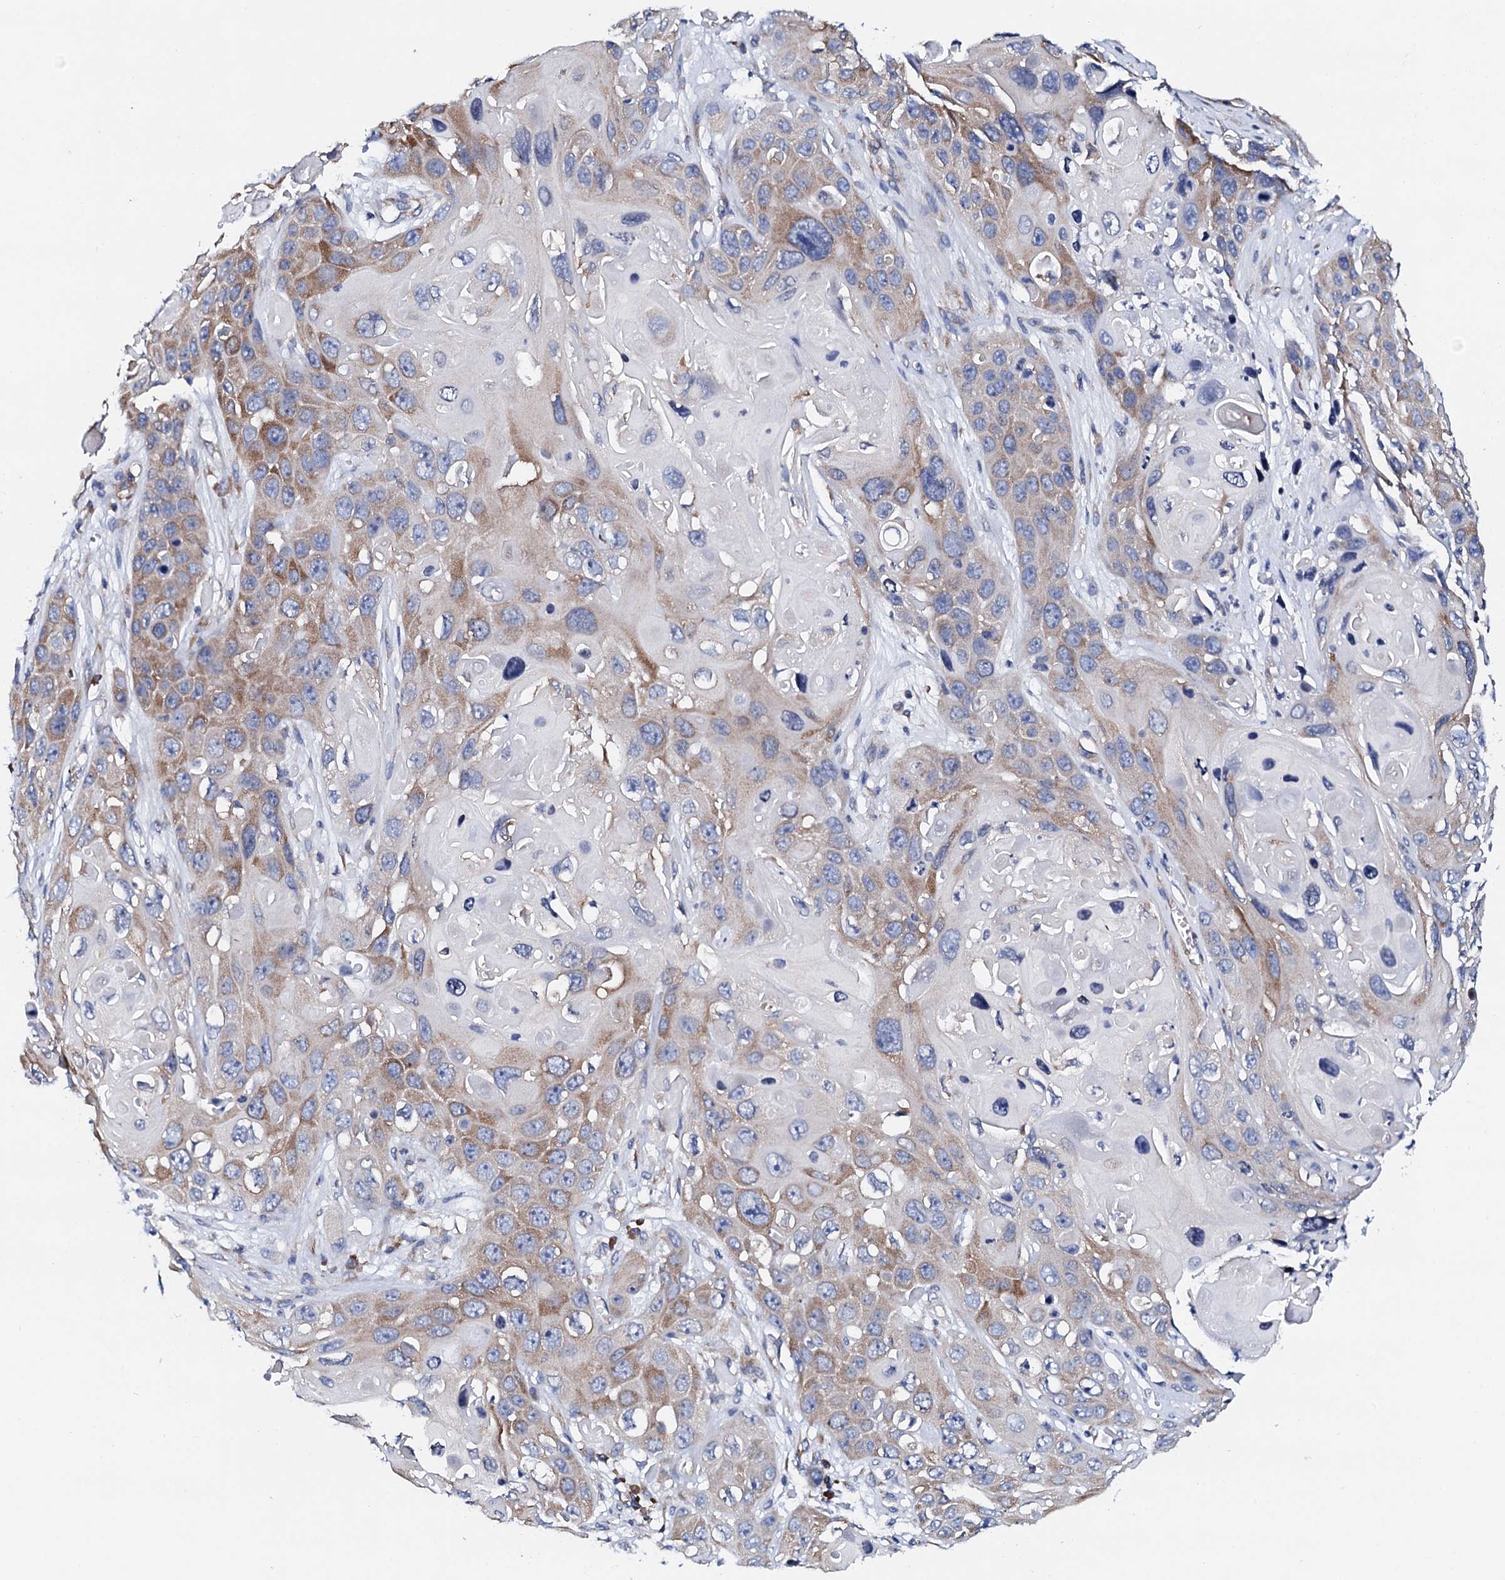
{"staining": {"intensity": "moderate", "quantity": "25%-75%", "location": "cytoplasmic/membranous"}, "tissue": "skin cancer", "cell_type": "Tumor cells", "image_type": "cancer", "snomed": [{"axis": "morphology", "description": "Squamous cell carcinoma, NOS"}, {"axis": "topography", "description": "Skin"}], "caption": "Brown immunohistochemical staining in human skin cancer reveals moderate cytoplasmic/membranous staining in approximately 25%-75% of tumor cells.", "gene": "NUP58", "patient": {"sex": "male", "age": 55}}